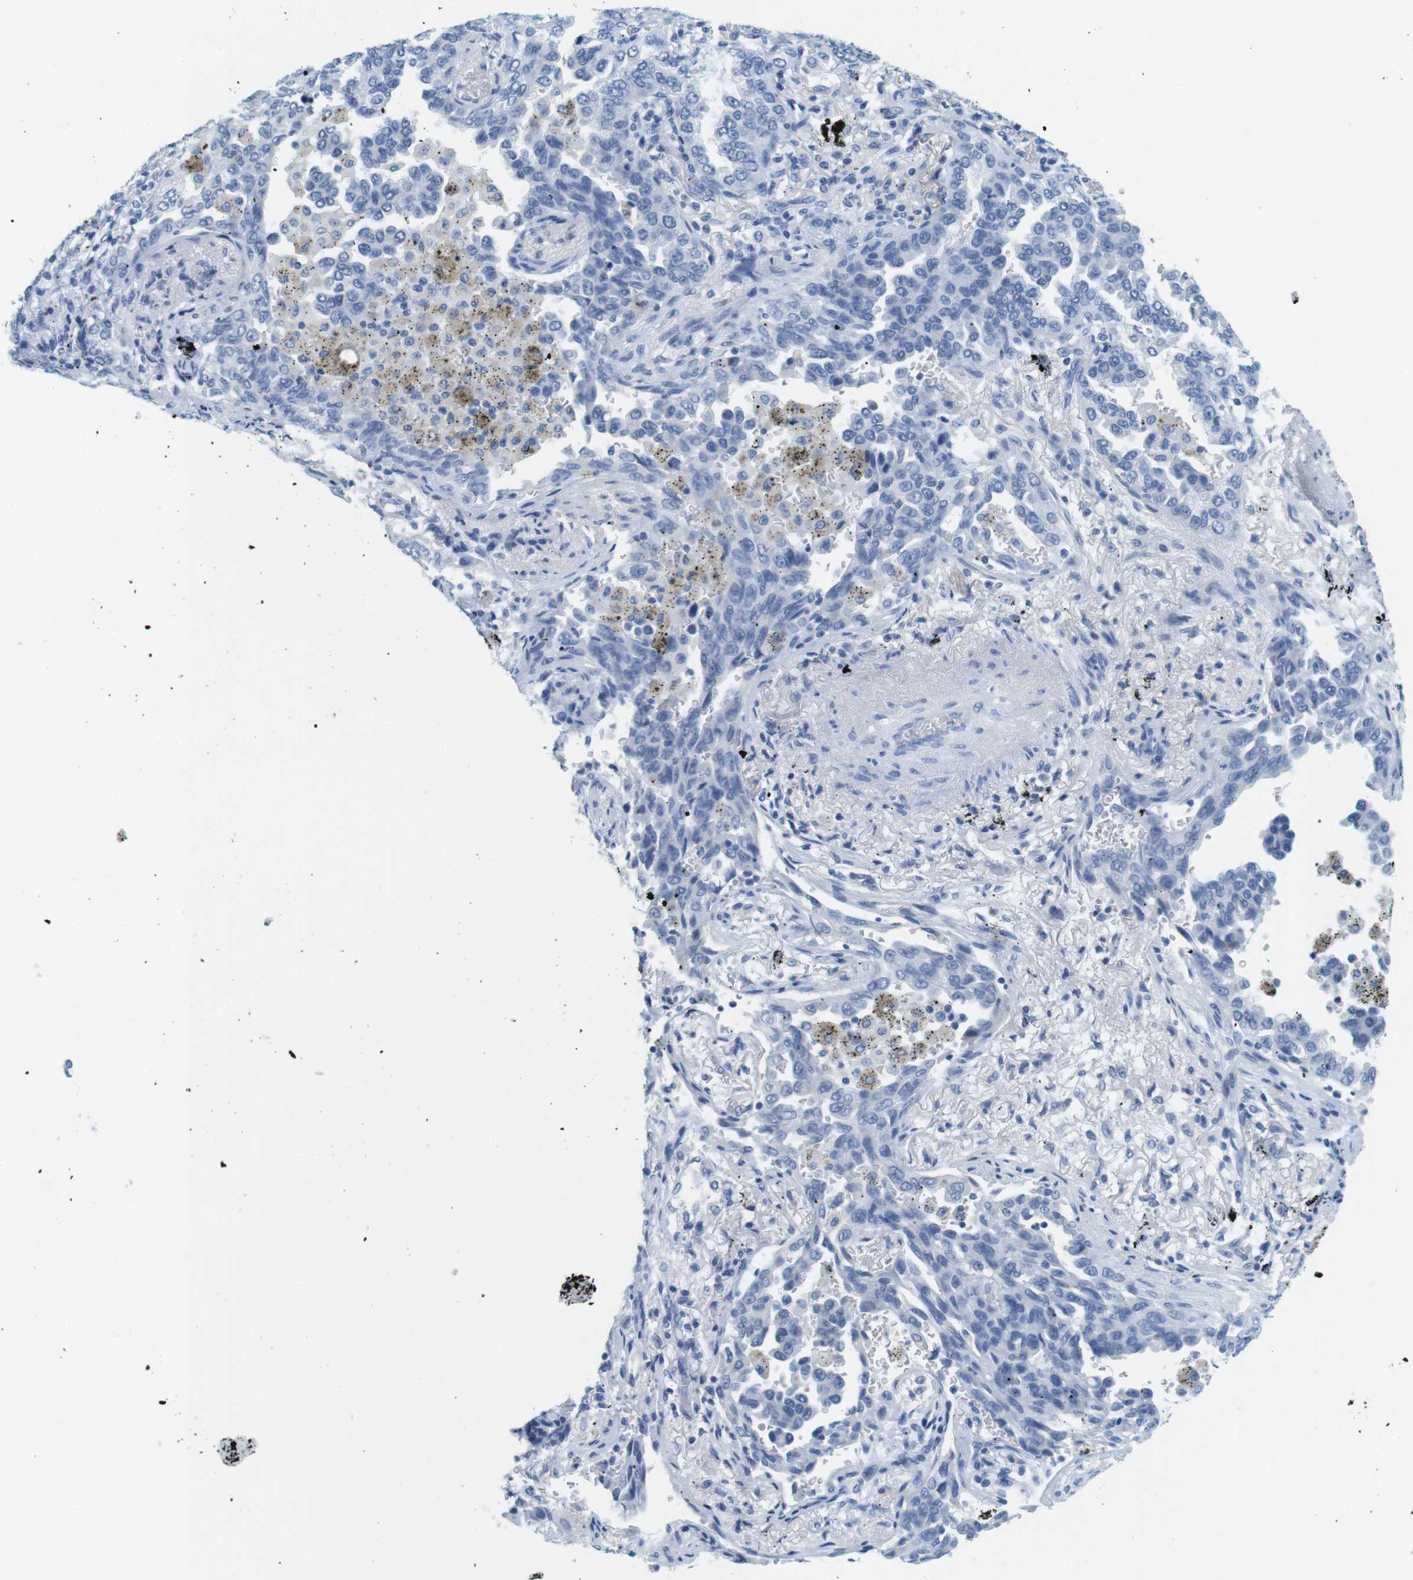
{"staining": {"intensity": "negative", "quantity": "none", "location": "none"}, "tissue": "lung cancer", "cell_type": "Tumor cells", "image_type": "cancer", "snomed": [{"axis": "morphology", "description": "Normal tissue, NOS"}, {"axis": "morphology", "description": "Adenocarcinoma, NOS"}, {"axis": "topography", "description": "Lung"}], "caption": "The immunohistochemistry histopathology image has no significant positivity in tumor cells of lung cancer (adenocarcinoma) tissue.", "gene": "CYP2C9", "patient": {"sex": "male", "age": 59}}